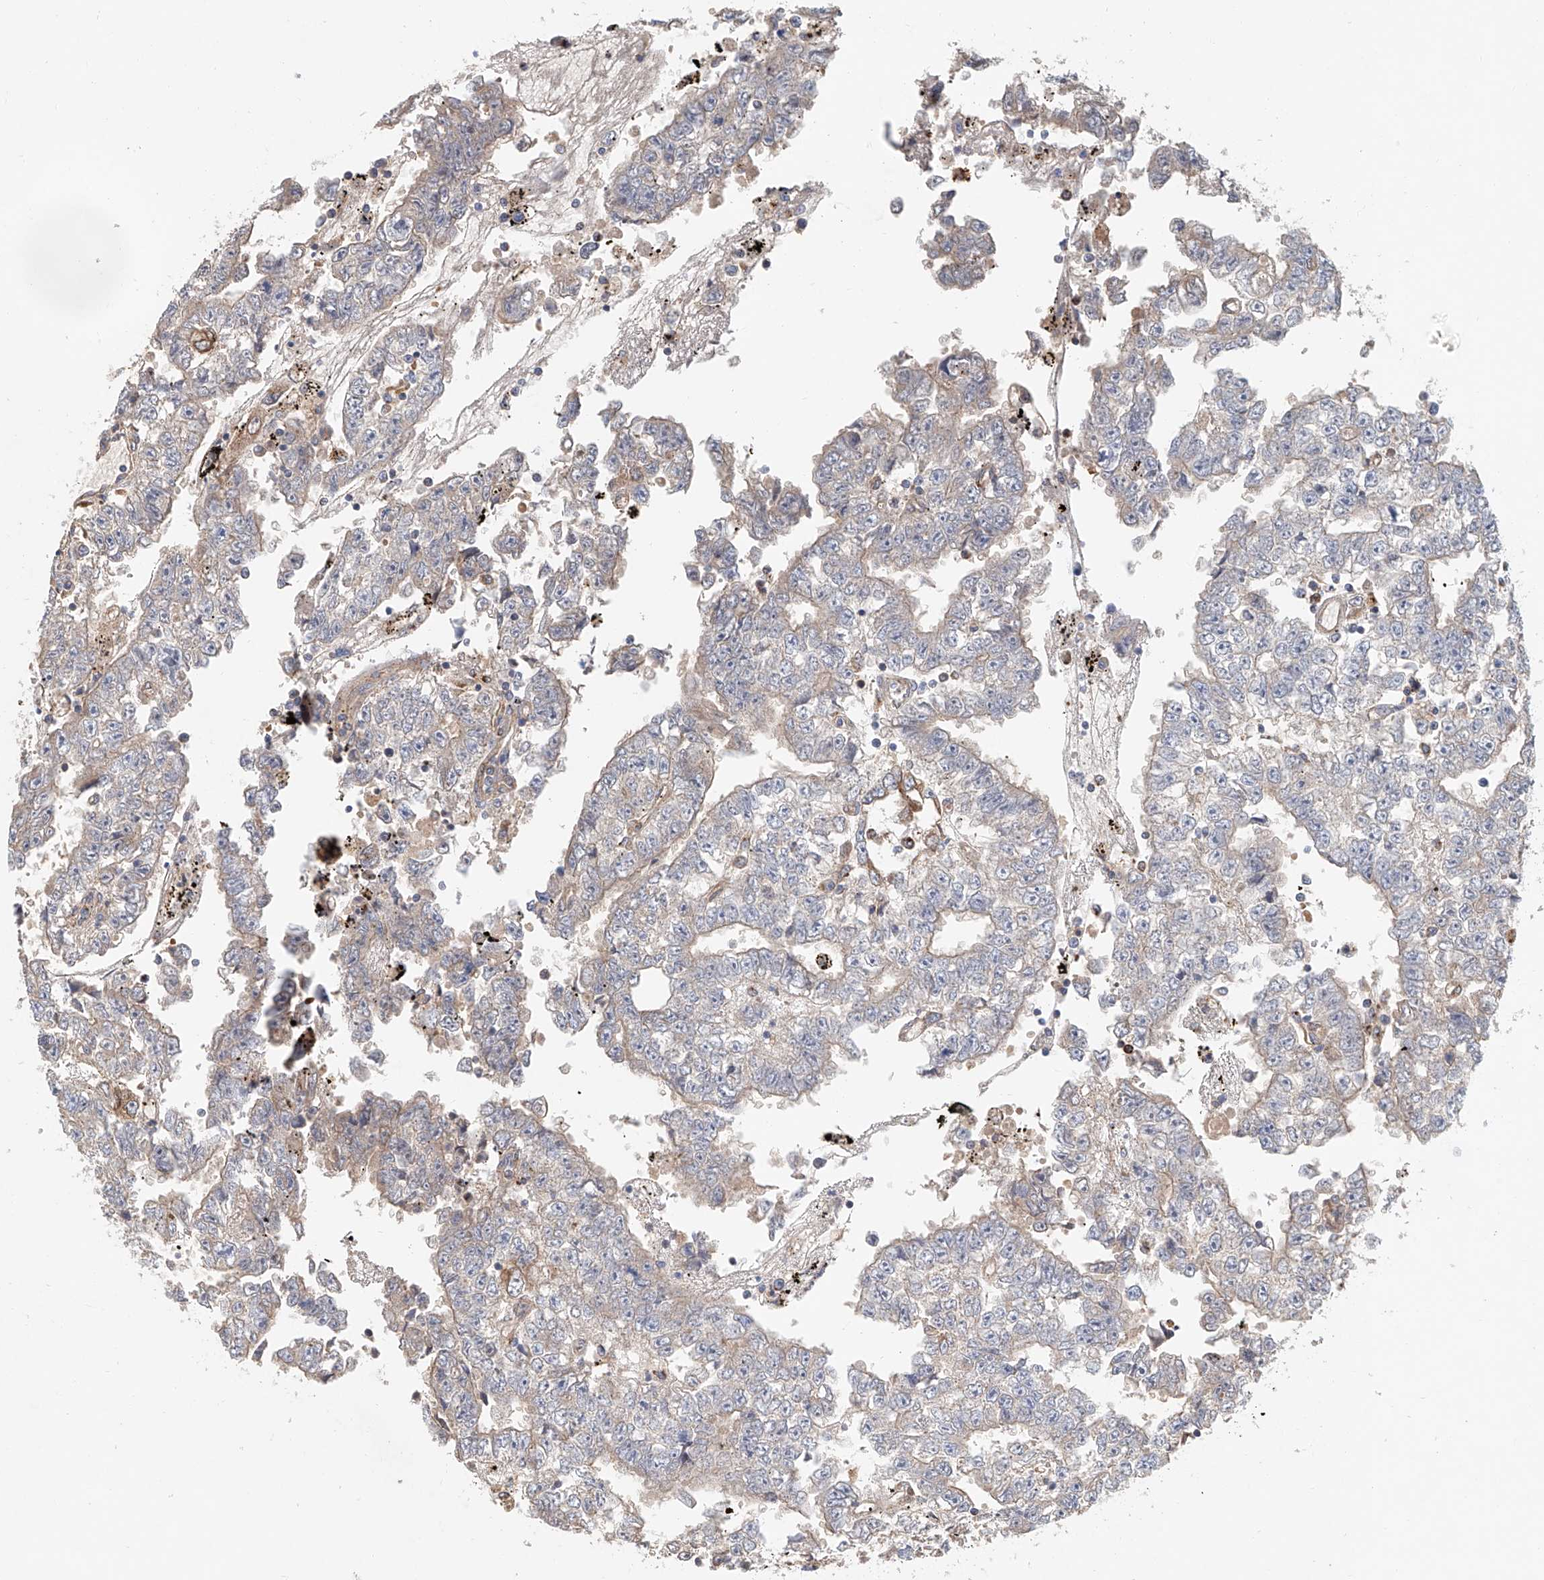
{"staining": {"intensity": "negative", "quantity": "none", "location": "none"}, "tissue": "testis cancer", "cell_type": "Tumor cells", "image_type": "cancer", "snomed": [{"axis": "morphology", "description": "Carcinoma, Embryonal, NOS"}, {"axis": "topography", "description": "Testis"}], "caption": "Histopathology image shows no significant protein positivity in tumor cells of testis cancer. (DAB IHC with hematoxylin counter stain).", "gene": "HGSNAT", "patient": {"sex": "male", "age": 25}}